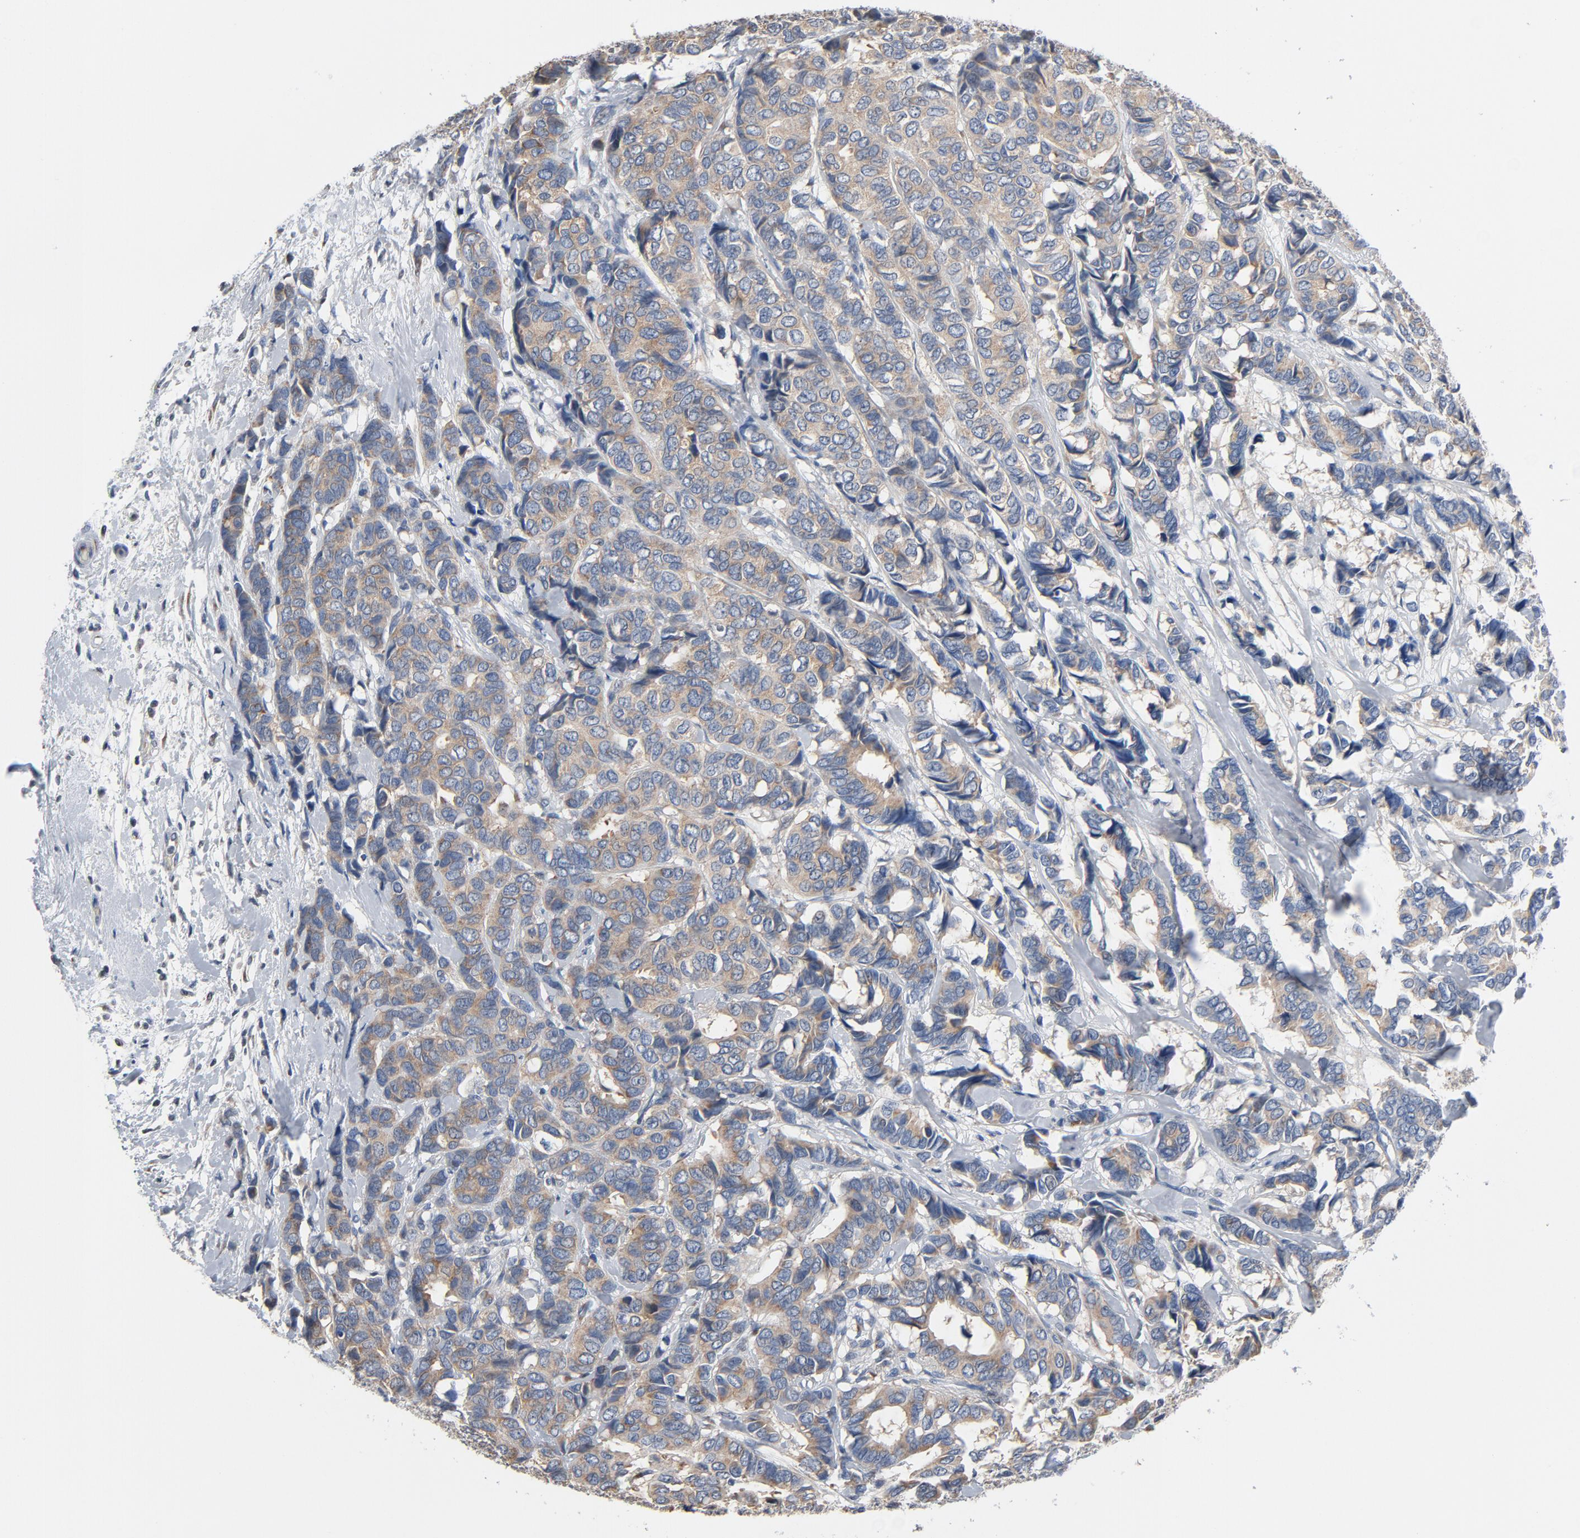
{"staining": {"intensity": "moderate", "quantity": ">75%", "location": "cytoplasmic/membranous"}, "tissue": "breast cancer", "cell_type": "Tumor cells", "image_type": "cancer", "snomed": [{"axis": "morphology", "description": "Duct carcinoma"}, {"axis": "topography", "description": "Breast"}], "caption": "About >75% of tumor cells in breast infiltrating ductal carcinoma display moderate cytoplasmic/membranous protein staining as visualized by brown immunohistochemical staining.", "gene": "YIPF6", "patient": {"sex": "female", "age": 87}}